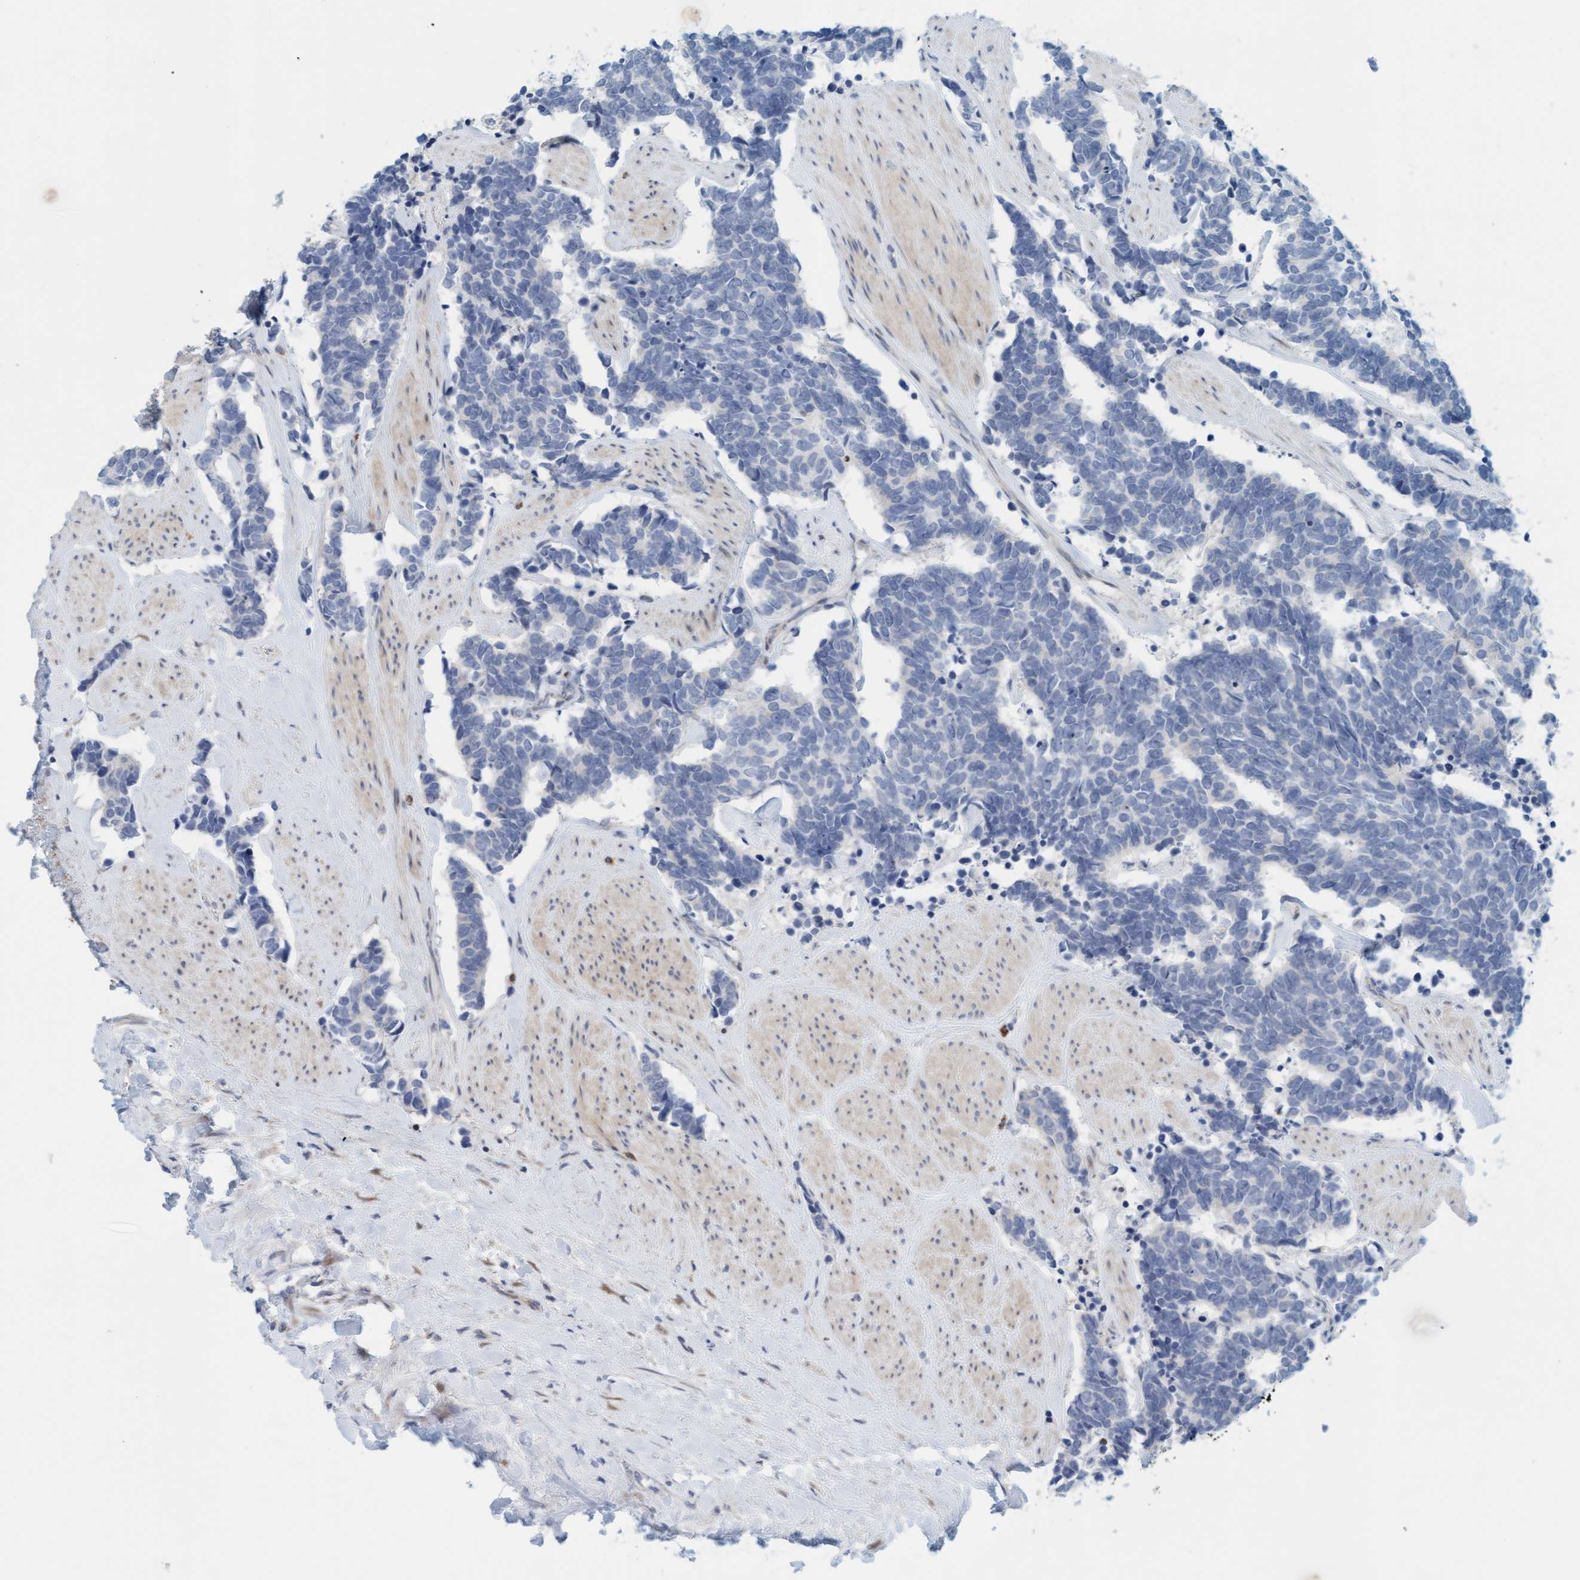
{"staining": {"intensity": "negative", "quantity": "none", "location": "none"}, "tissue": "carcinoid", "cell_type": "Tumor cells", "image_type": "cancer", "snomed": [{"axis": "morphology", "description": "Carcinoma, NOS"}, {"axis": "morphology", "description": "Carcinoid, malignant, NOS"}, {"axis": "topography", "description": "Urinary bladder"}], "caption": "Histopathology image shows no protein positivity in tumor cells of carcinoid tissue.", "gene": "ZC3H3", "patient": {"sex": "male", "age": 57}}